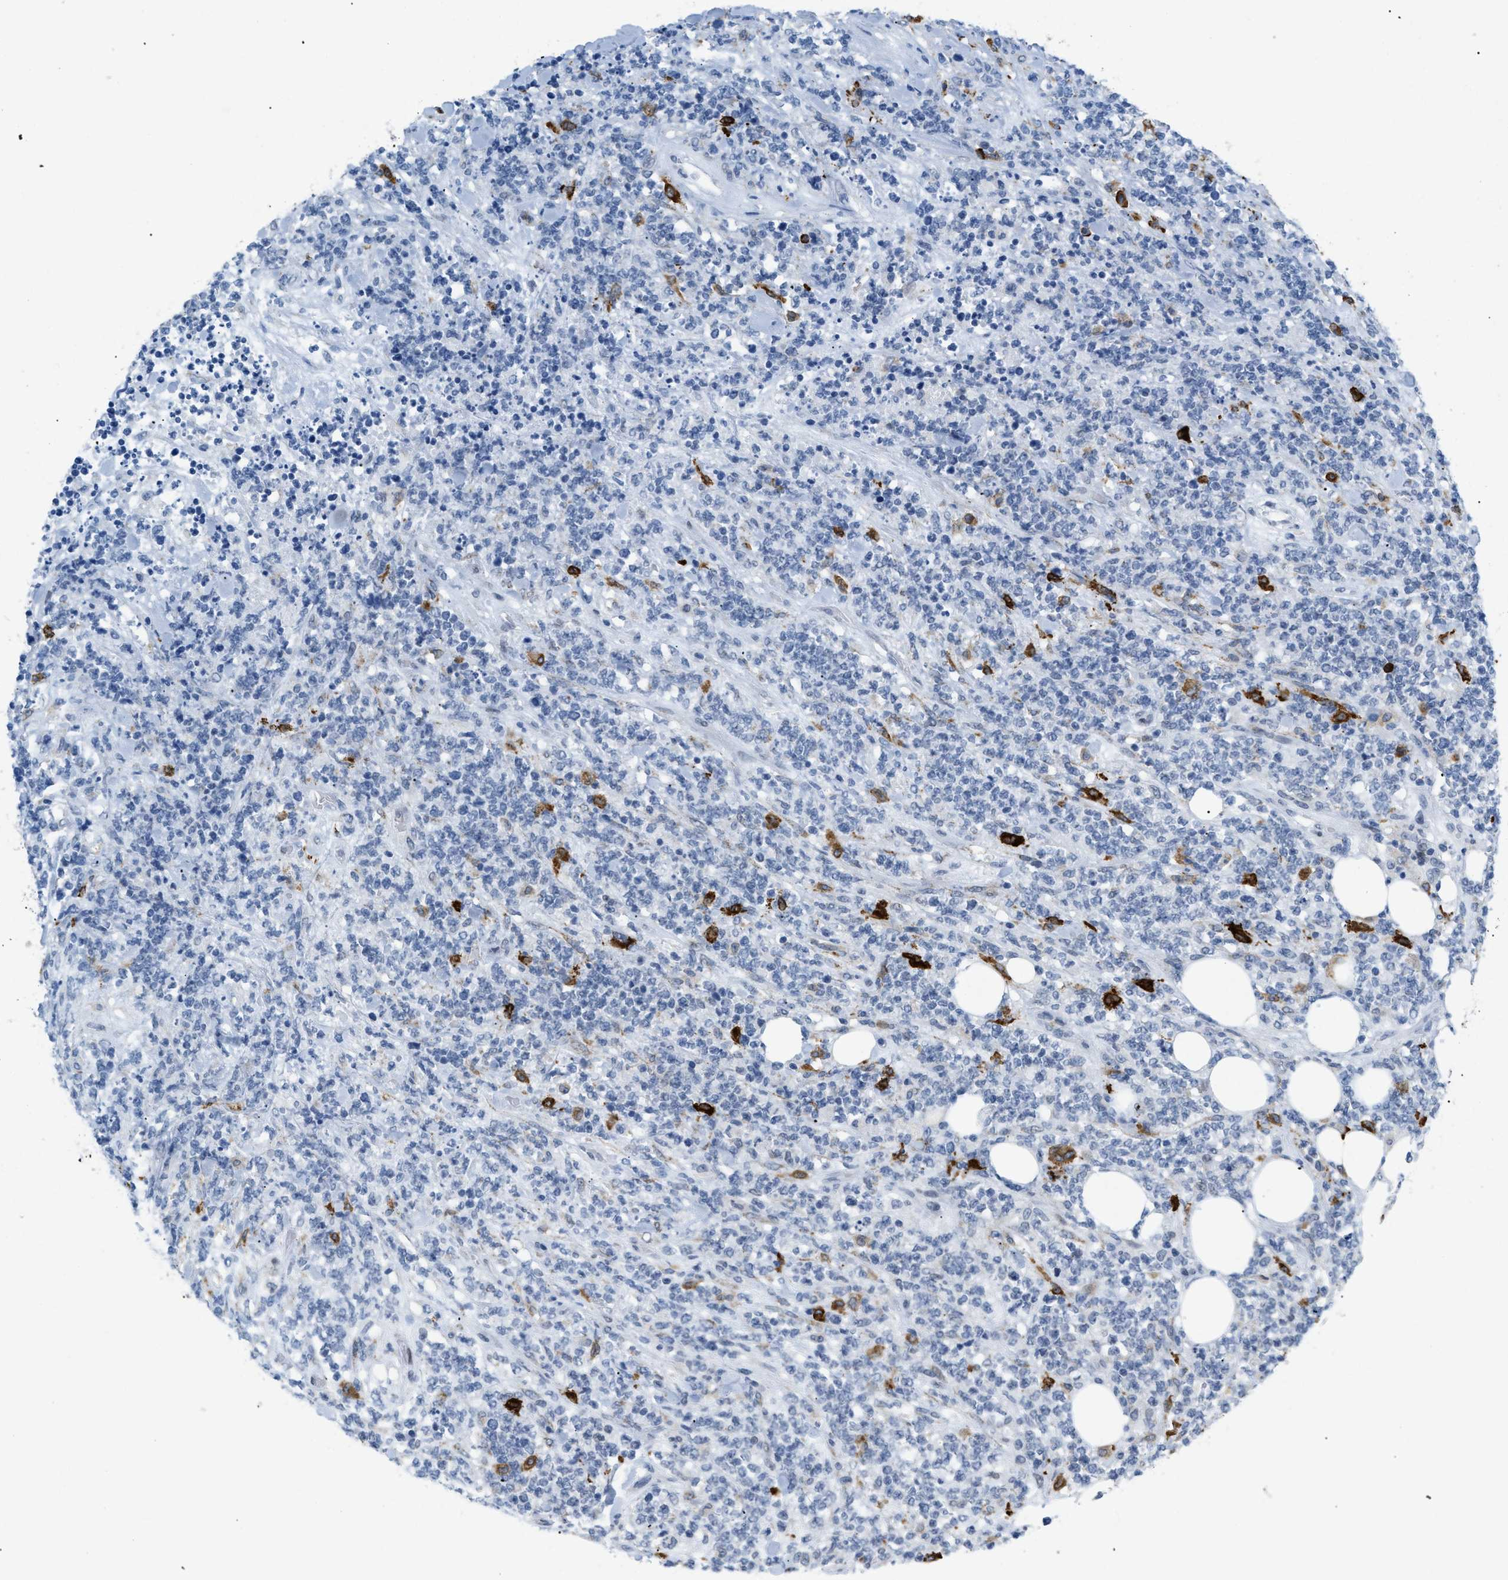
{"staining": {"intensity": "negative", "quantity": "none", "location": "none"}, "tissue": "lymphoma", "cell_type": "Tumor cells", "image_type": "cancer", "snomed": [{"axis": "morphology", "description": "Malignant lymphoma, non-Hodgkin's type, High grade"}, {"axis": "topography", "description": "Soft tissue"}], "caption": "The IHC histopathology image has no significant expression in tumor cells of malignant lymphoma, non-Hodgkin's type (high-grade) tissue.", "gene": "TASOR", "patient": {"sex": "male", "age": 18}}